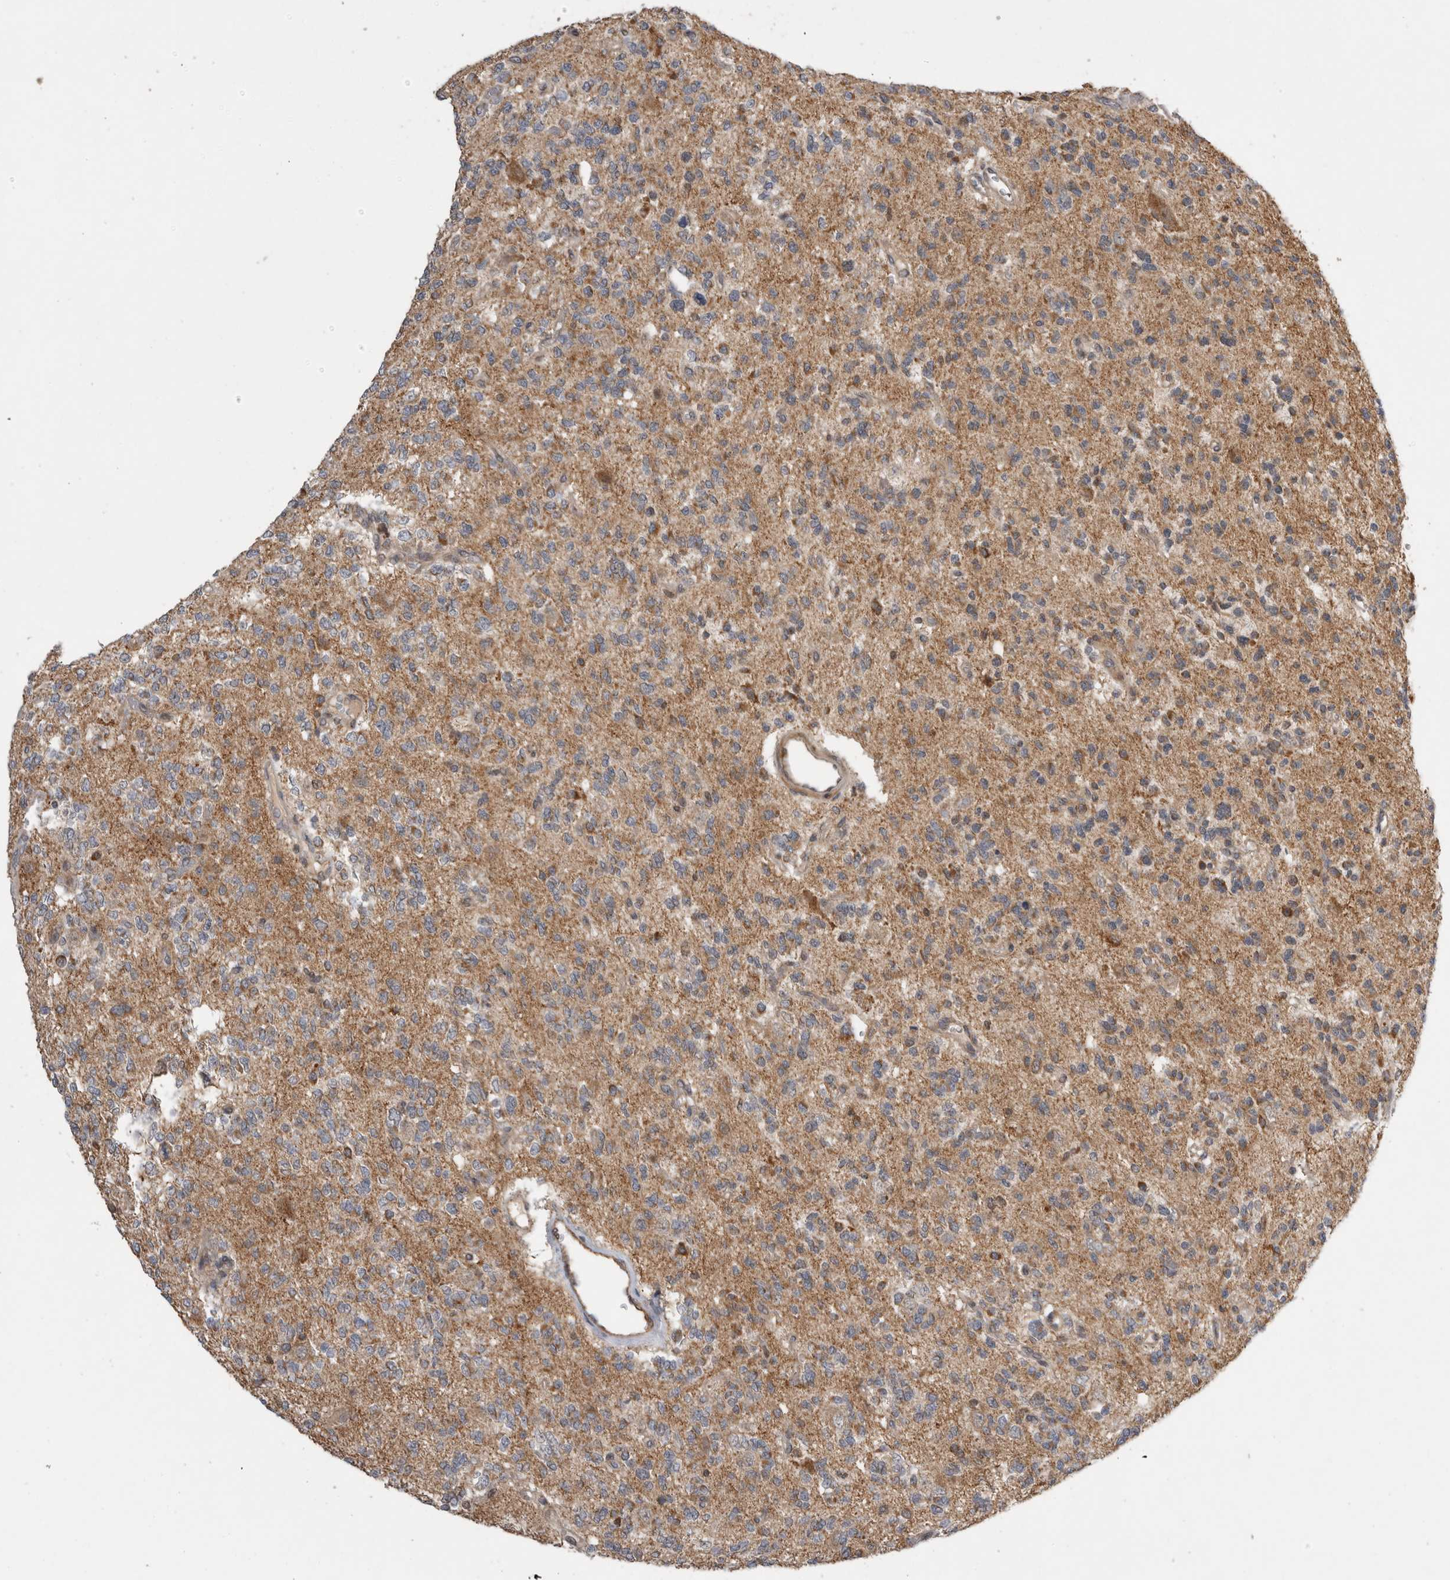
{"staining": {"intensity": "weak", "quantity": ">75%", "location": "cytoplasmic/membranous"}, "tissue": "glioma", "cell_type": "Tumor cells", "image_type": "cancer", "snomed": [{"axis": "morphology", "description": "Glioma, malignant, Low grade"}, {"axis": "topography", "description": "Brain"}], "caption": "Brown immunohistochemical staining in human malignant glioma (low-grade) demonstrates weak cytoplasmic/membranous positivity in about >75% of tumor cells. (DAB (3,3'-diaminobenzidine) IHC, brown staining for protein, blue staining for nuclei).", "gene": "KCNIP1", "patient": {"sex": "male", "age": 38}}